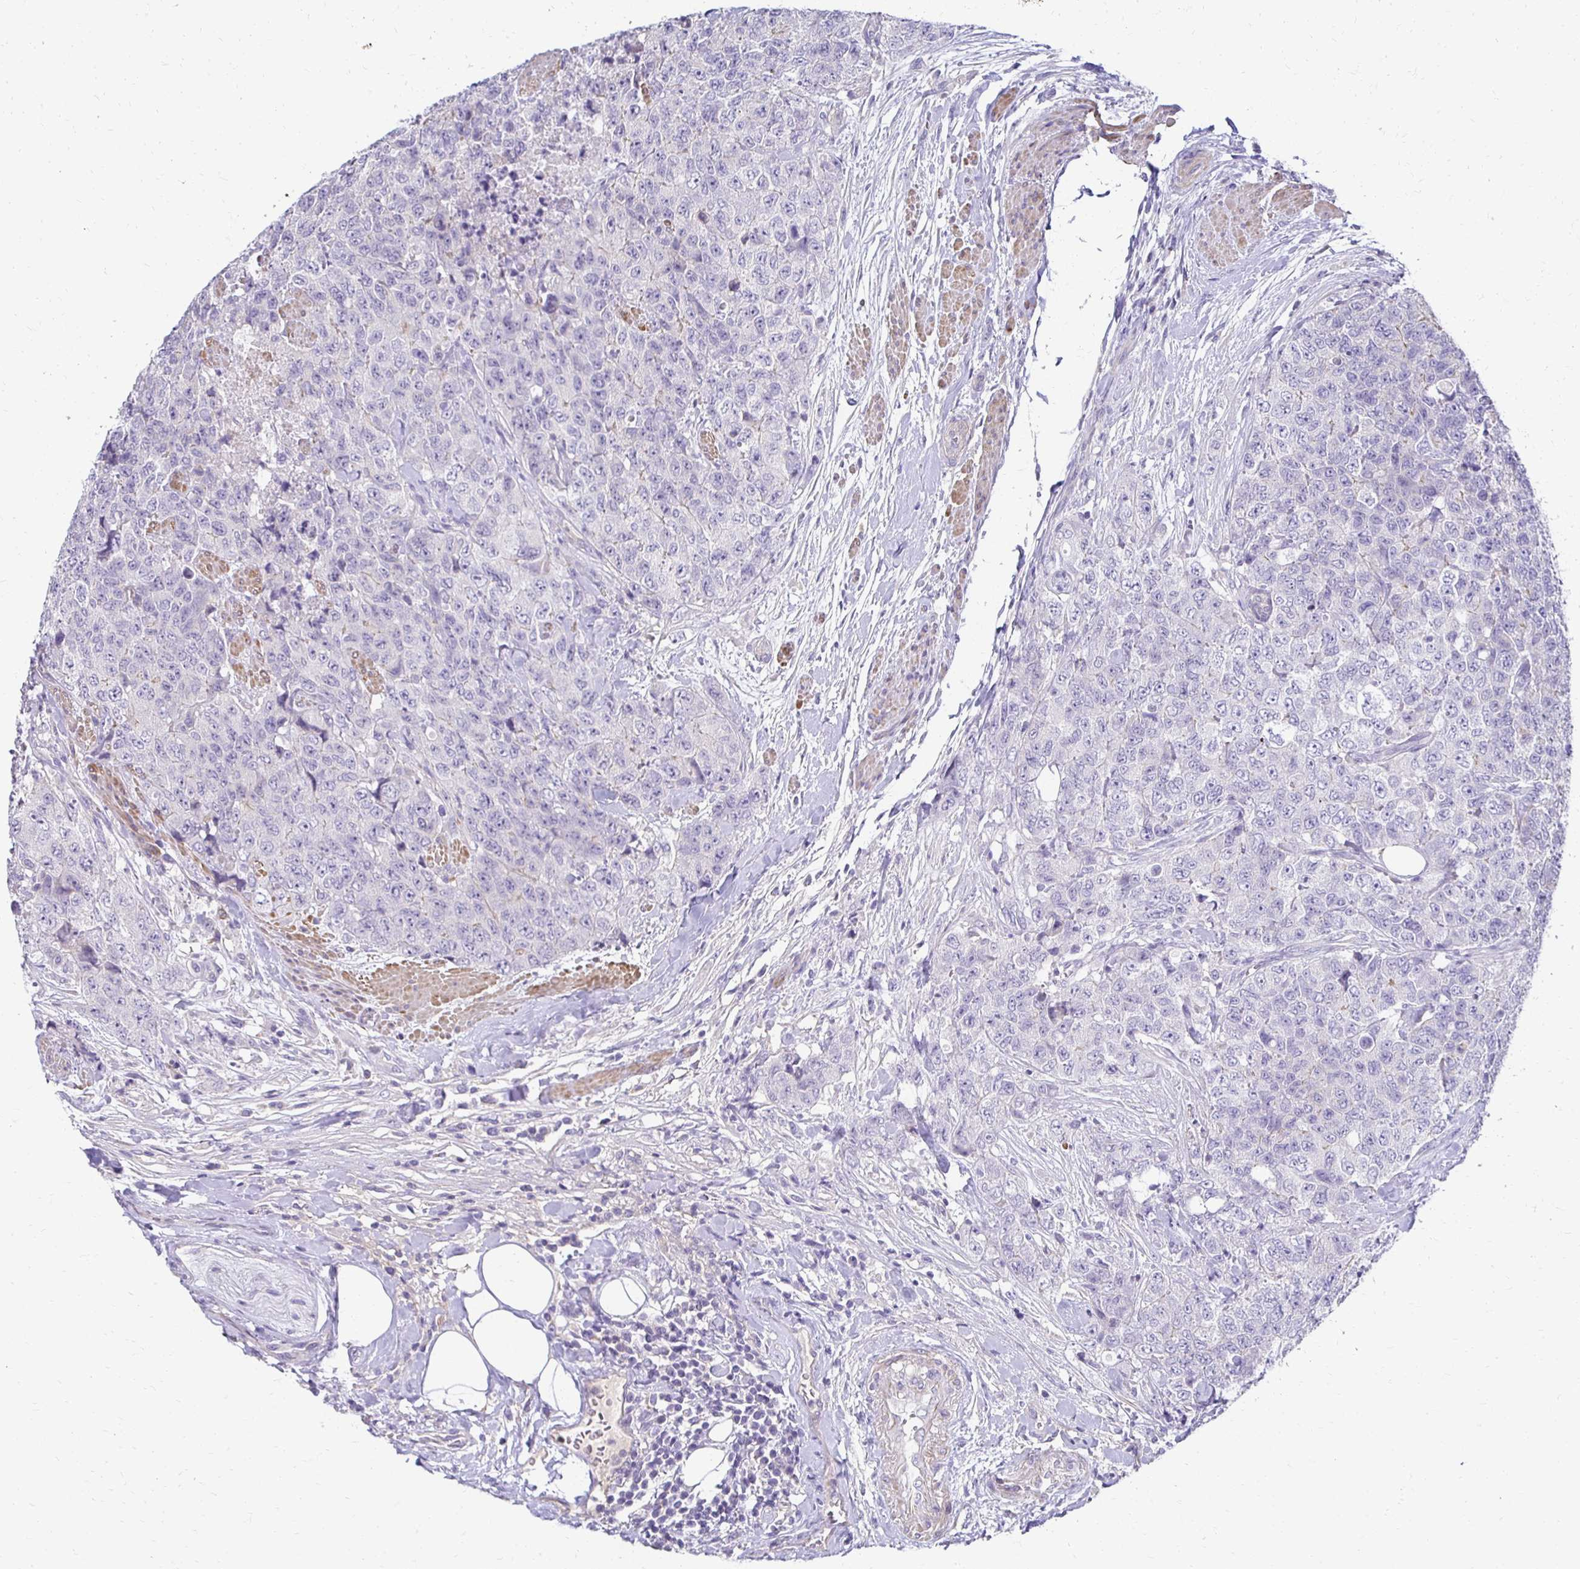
{"staining": {"intensity": "negative", "quantity": "none", "location": "none"}, "tissue": "urothelial cancer", "cell_type": "Tumor cells", "image_type": "cancer", "snomed": [{"axis": "morphology", "description": "Urothelial carcinoma, High grade"}, {"axis": "topography", "description": "Urinary bladder"}], "caption": "Photomicrograph shows no significant protein positivity in tumor cells of urothelial cancer.", "gene": "AKAP6", "patient": {"sex": "female", "age": 78}}